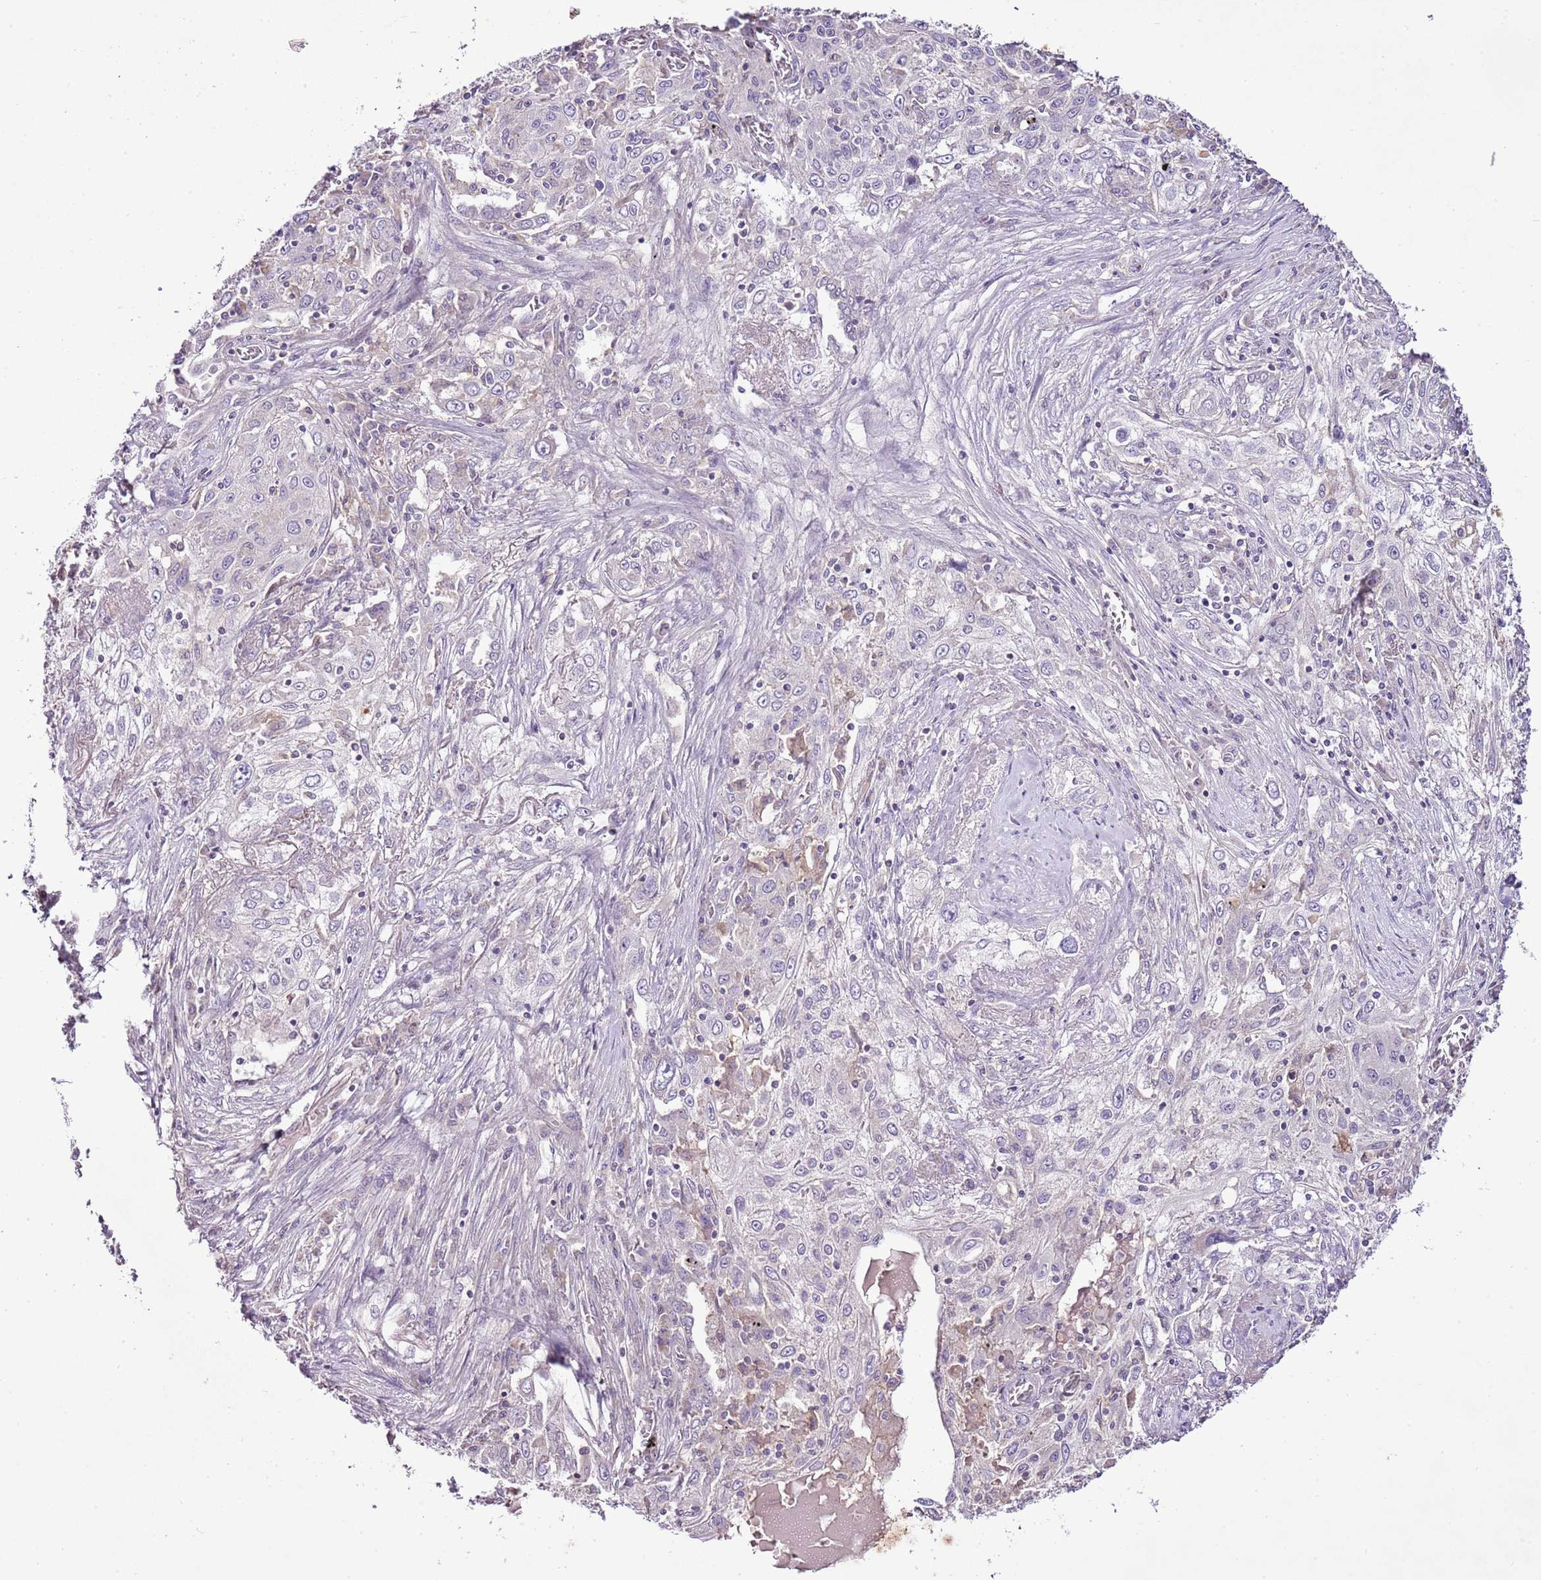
{"staining": {"intensity": "negative", "quantity": "none", "location": "none"}, "tissue": "lung cancer", "cell_type": "Tumor cells", "image_type": "cancer", "snomed": [{"axis": "morphology", "description": "Squamous cell carcinoma, NOS"}, {"axis": "topography", "description": "Lung"}], "caption": "This is an IHC histopathology image of human squamous cell carcinoma (lung). There is no expression in tumor cells.", "gene": "CMKLR1", "patient": {"sex": "female", "age": 69}}